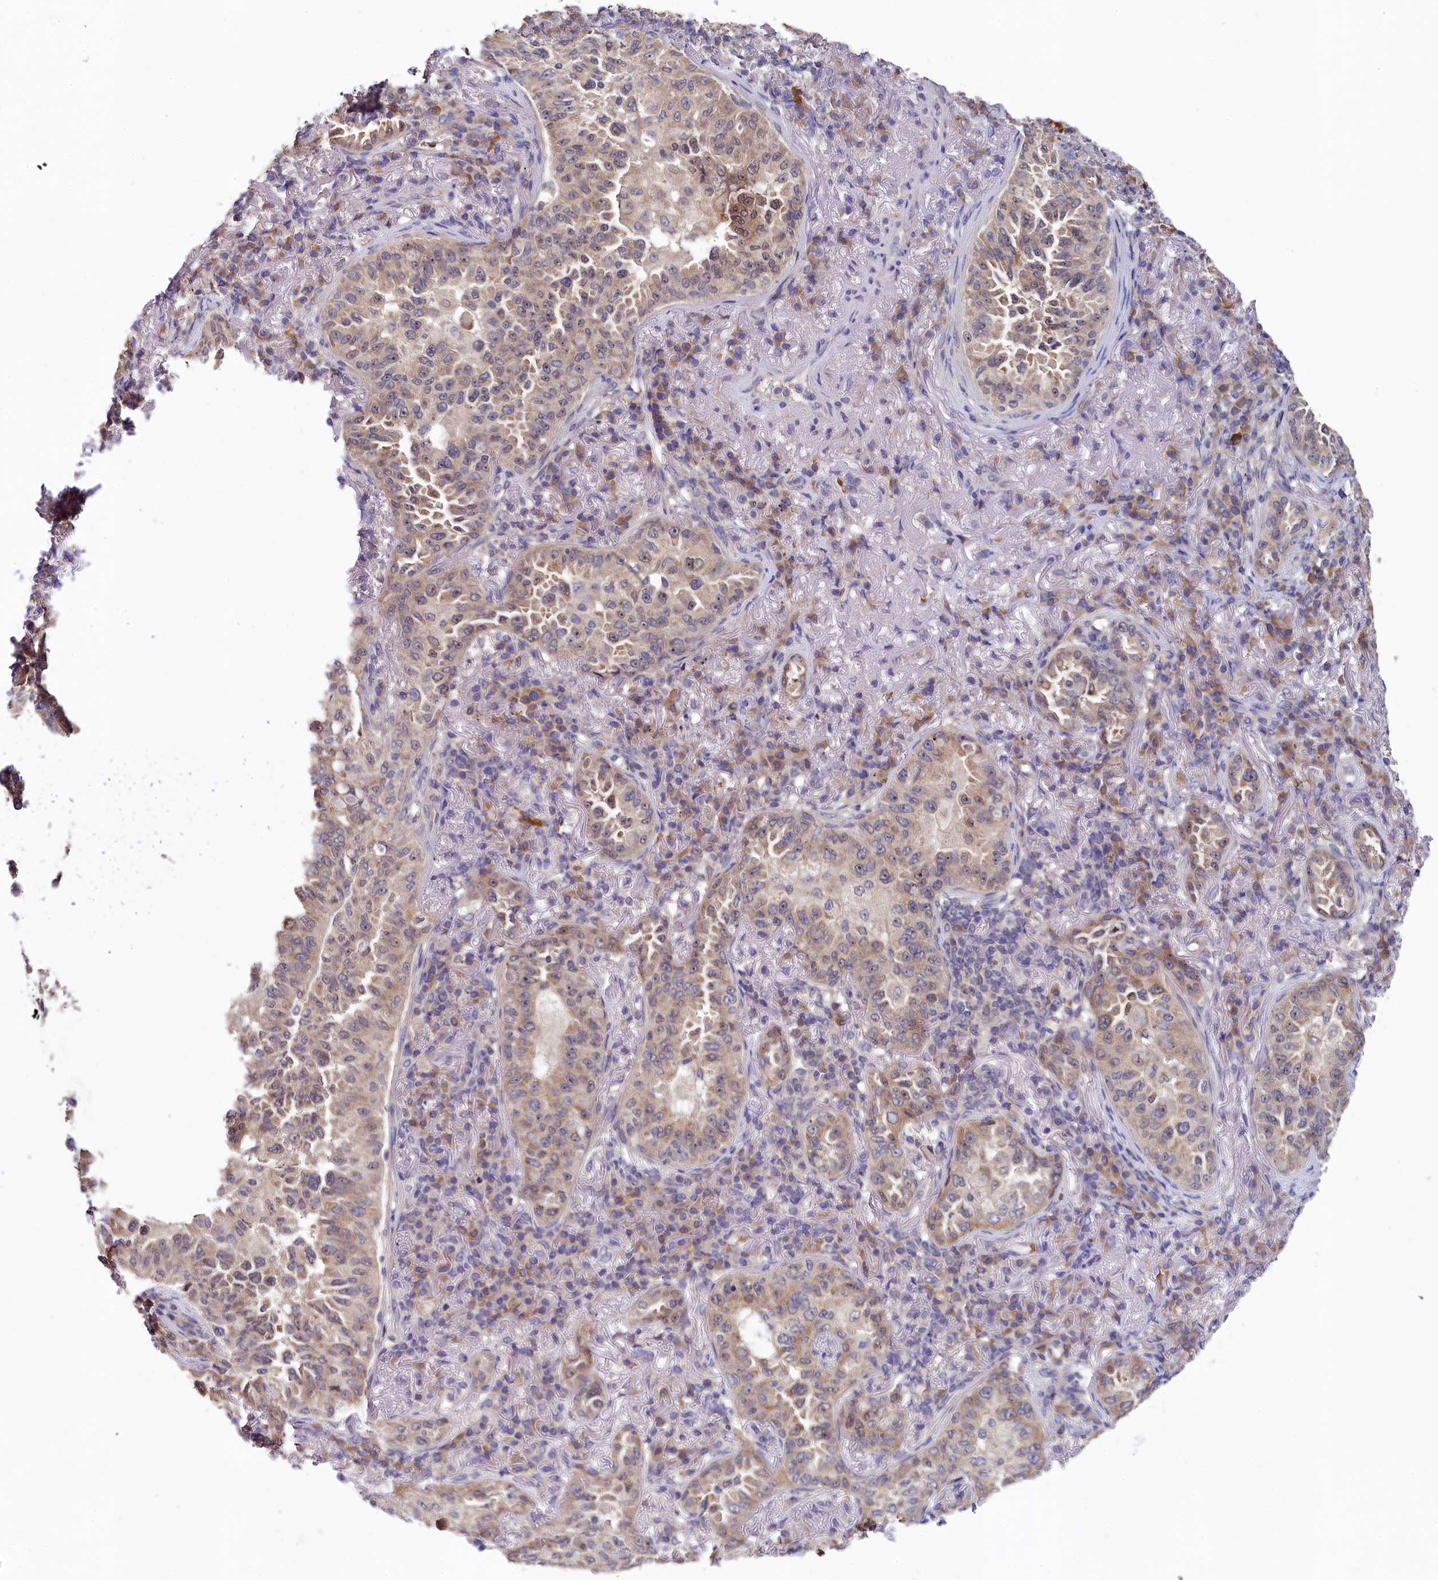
{"staining": {"intensity": "weak", "quantity": ">75%", "location": "cytoplasmic/membranous,nuclear"}, "tissue": "lung cancer", "cell_type": "Tumor cells", "image_type": "cancer", "snomed": [{"axis": "morphology", "description": "Adenocarcinoma, NOS"}, {"axis": "topography", "description": "Lung"}], "caption": "There is low levels of weak cytoplasmic/membranous and nuclear expression in tumor cells of lung adenocarcinoma, as demonstrated by immunohistochemical staining (brown color).", "gene": "SPINK9", "patient": {"sex": "female", "age": 69}}